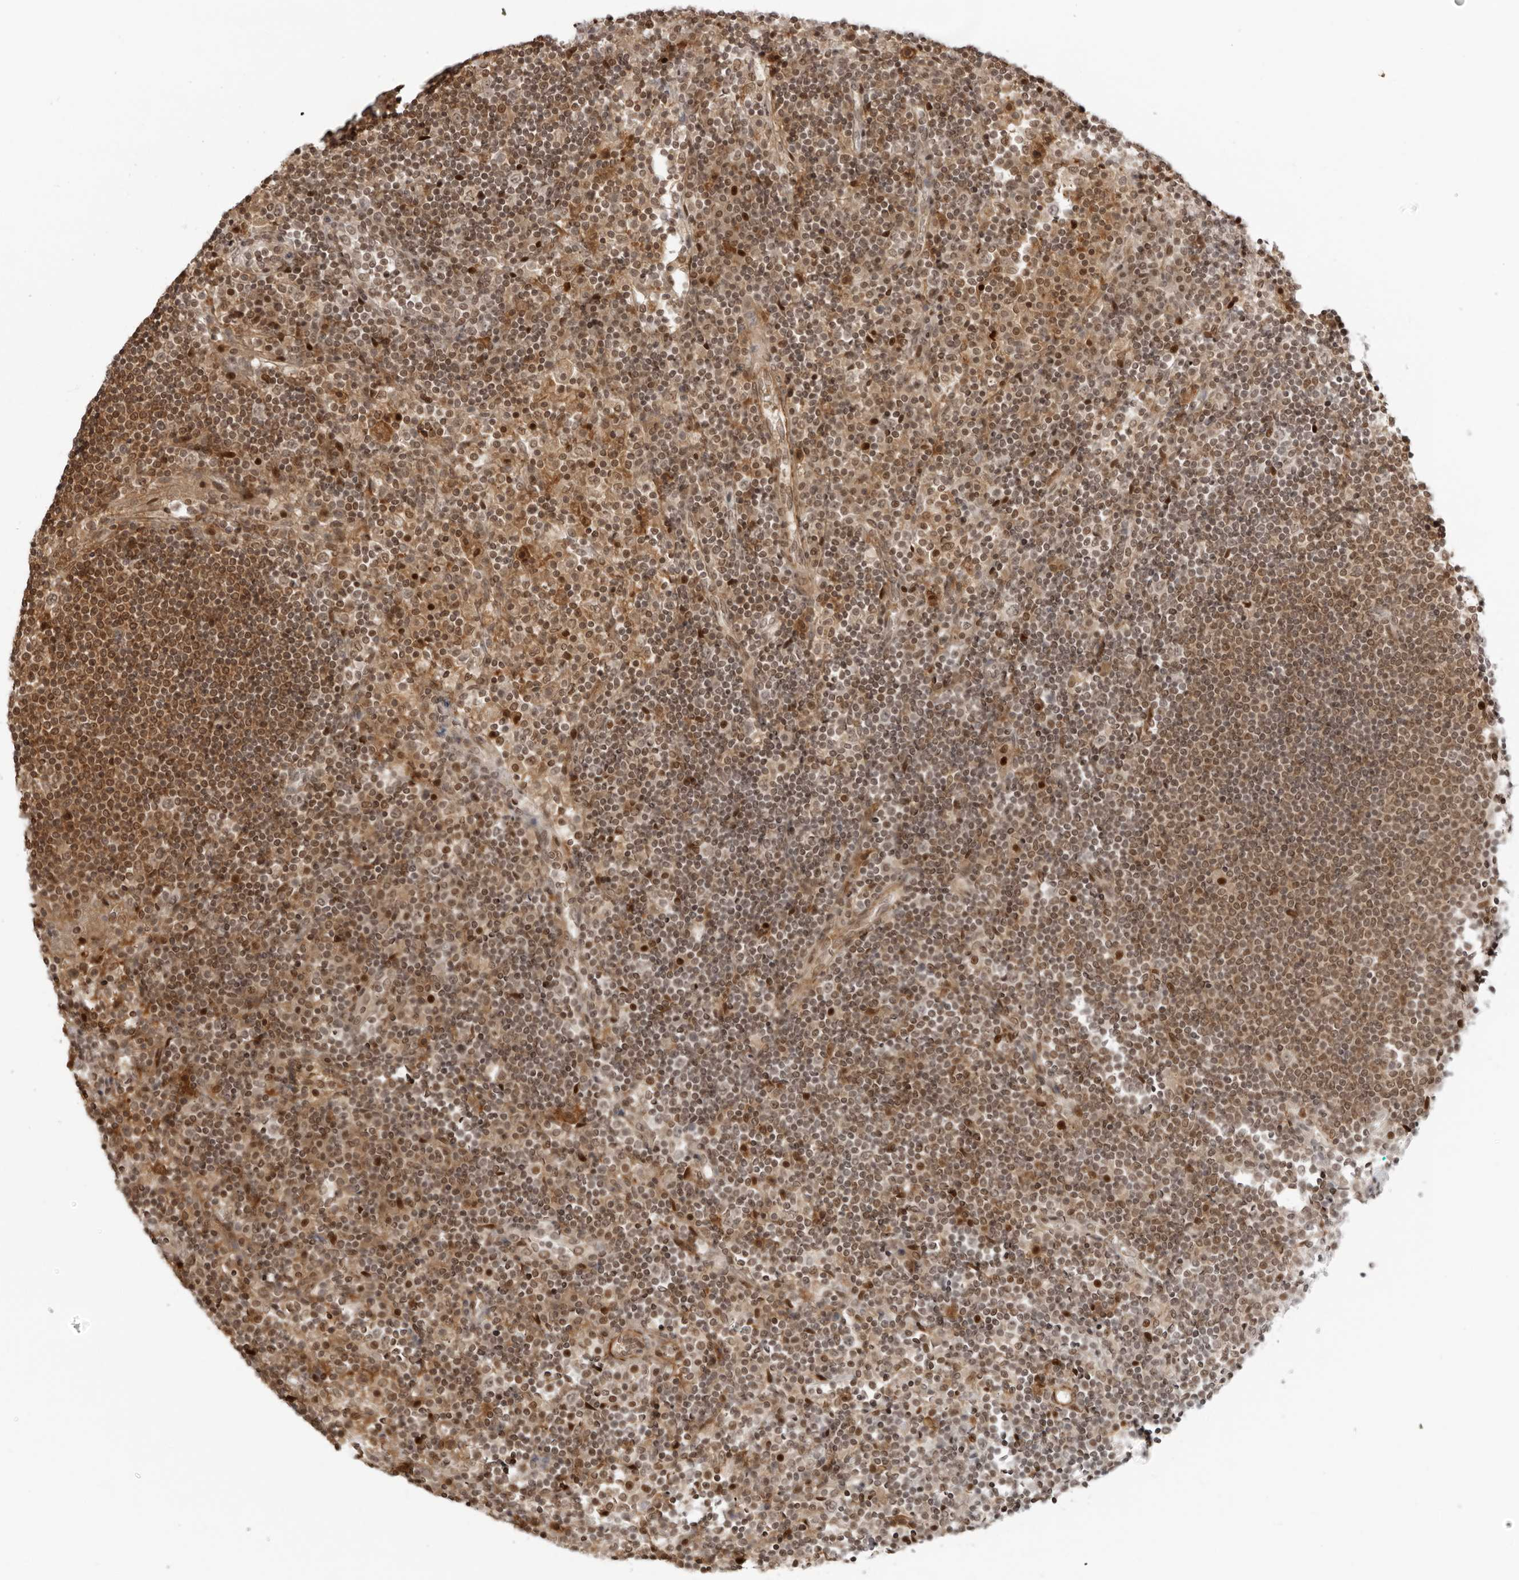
{"staining": {"intensity": "moderate", "quantity": ">75%", "location": "nuclear"}, "tissue": "lymph node", "cell_type": "Non-germinal center cells", "image_type": "normal", "snomed": [{"axis": "morphology", "description": "Normal tissue, NOS"}, {"axis": "topography", "description": "Lymph node"}], "caption": "Immunohistochemistry (IHC) histopathology image of normal human lymph node stained for a protein (brown), which displays medium levels of moderate nuclear positivity in about >75% of non-germinal center cells.", "gene": "RNF146", "patient": {"sex": "female", "age": 53}}